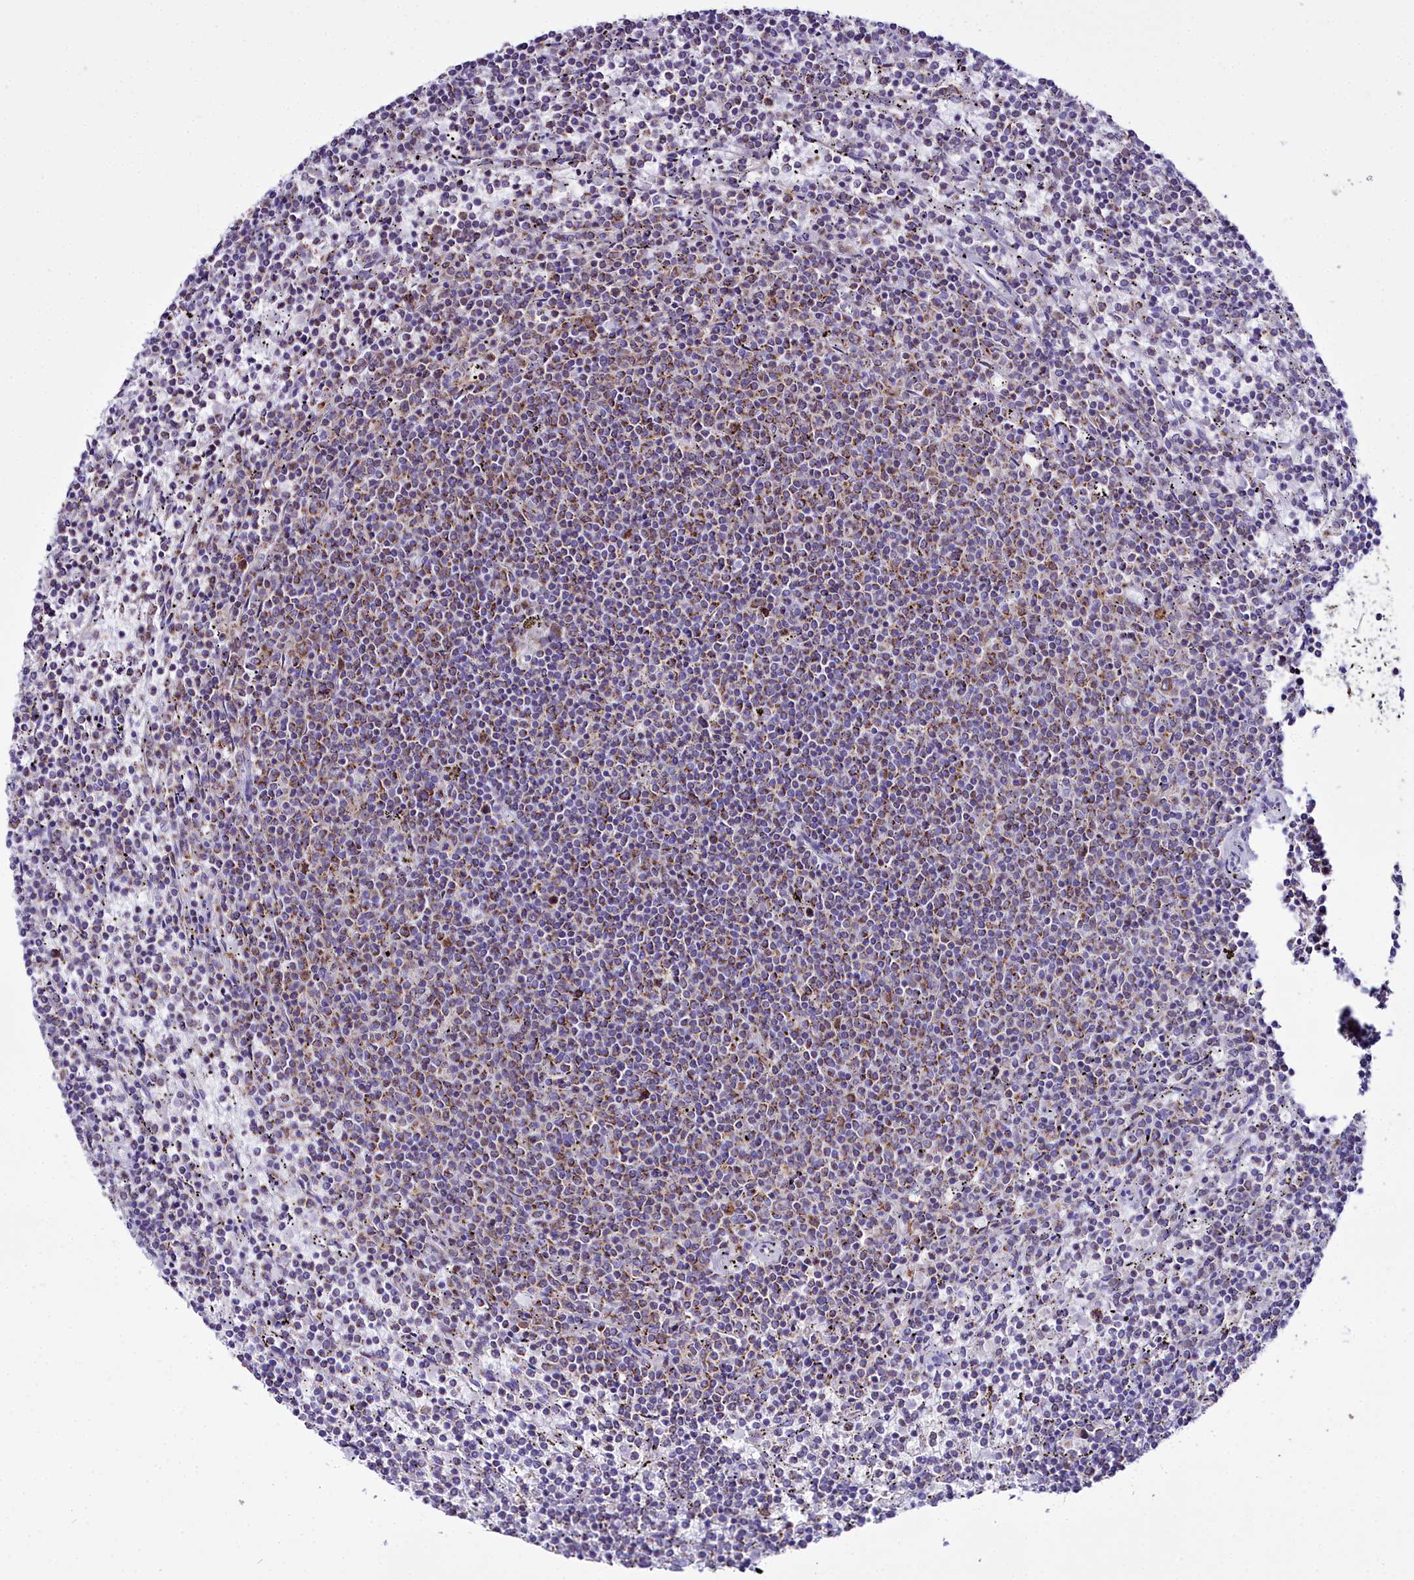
{"staining": {"intensity": "moderate", "quantity": "25%-75%", "location": "cytoplasmic/membranous"}, "tissue": "lymphoma", "cell_type": "Tumor cells", "image_type": "cancer", "snomed": [{"axis": "morphology", "description": "Malignant lymphoma, non-Hodgkin's type, Low grade"}, {"axis": "topography", "description": "Spleen"}], "caption": "Immunohistochemistry micrograph of low-grade malignant lymphoma, non-Hodgkin's type stained for a protein (brown), which displays medium levels of moderate cytoplasmic/membranous expression in approximately 25%-75% of tumor cells.", "gene": "WDFY3", "patient": {"sex": "female", "age": 50}}